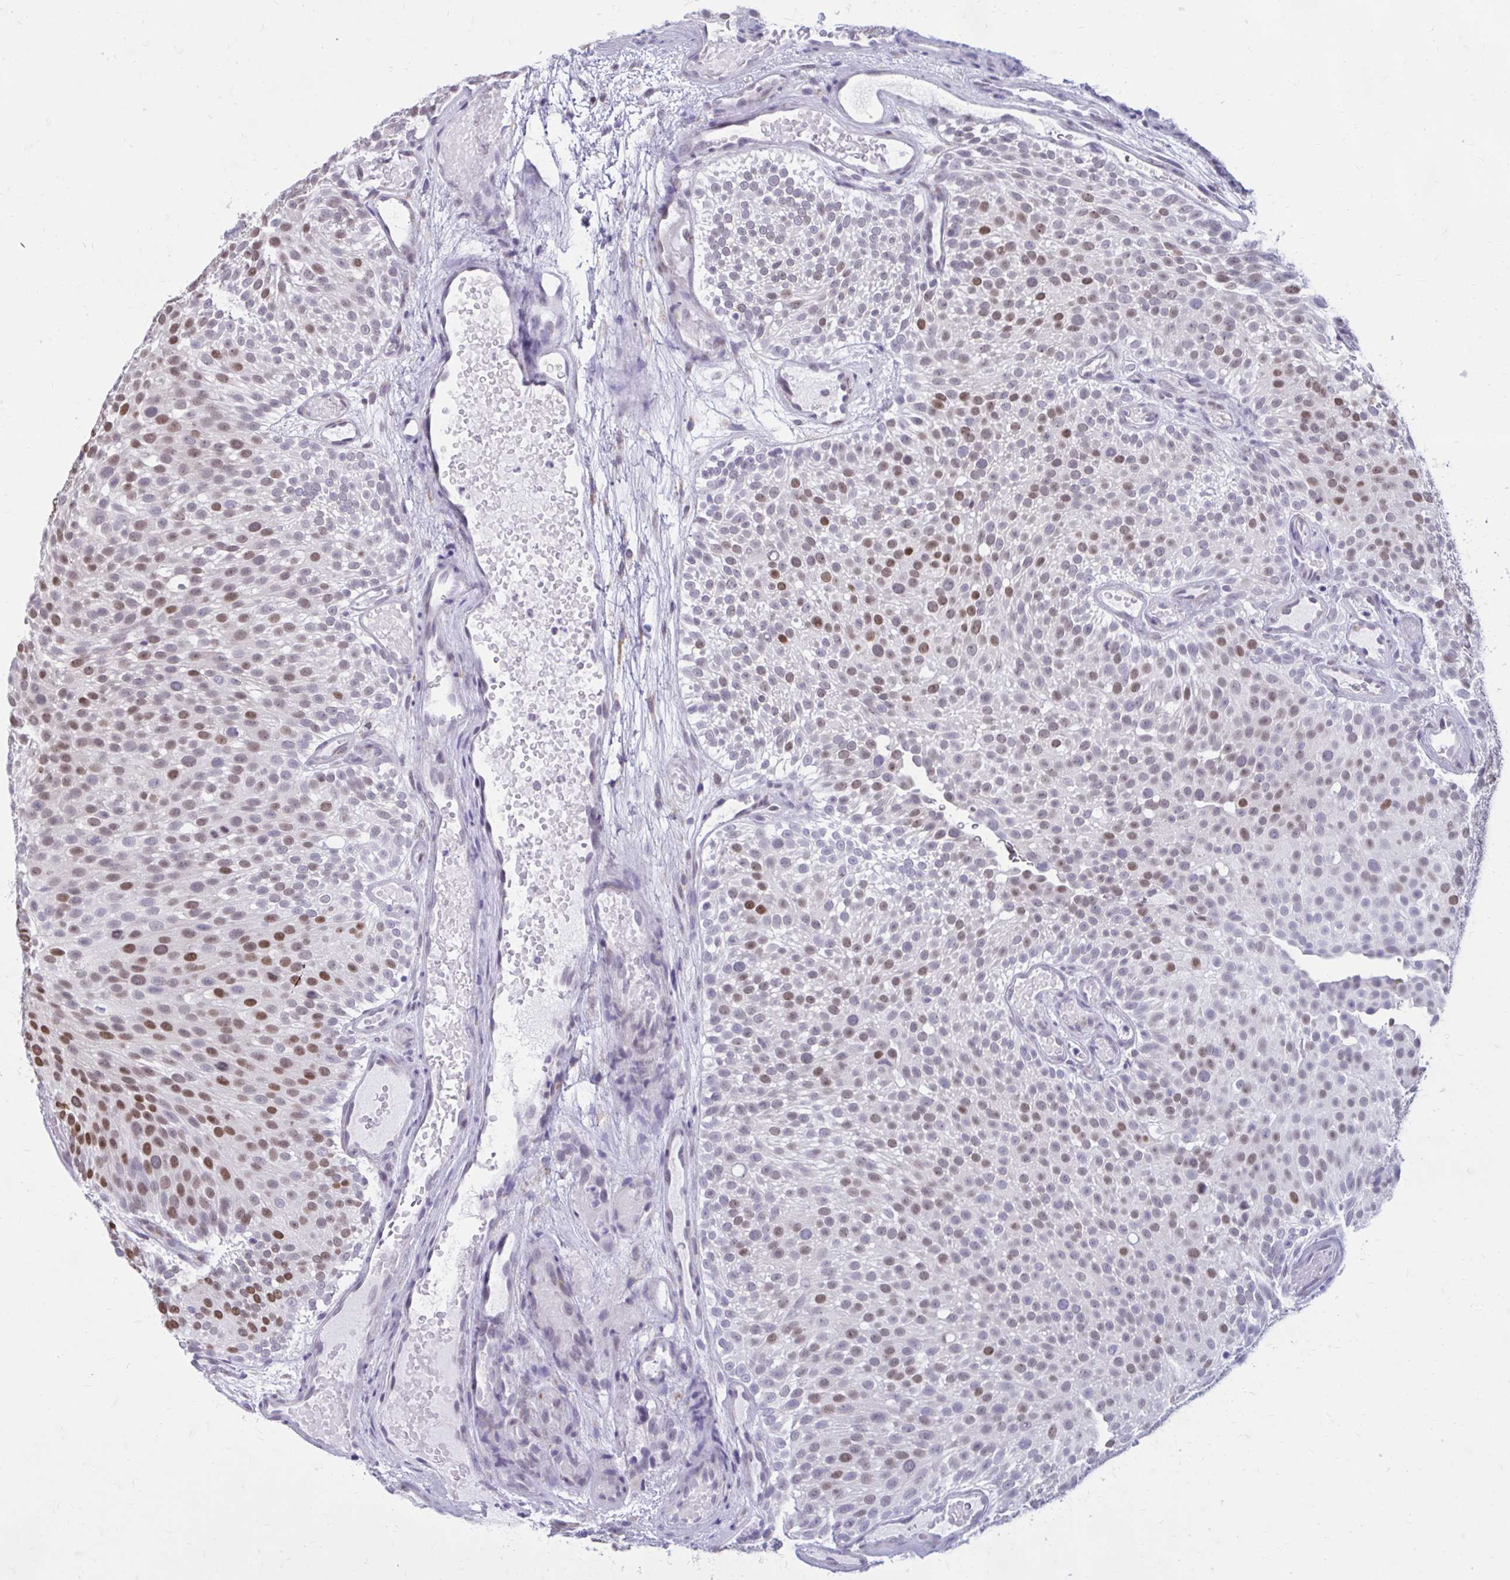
{"staining": {"intensity": "moderate", "quantity": "25%-75%", "location": "nuclear"}, "tissue": "urothelial cancer", "cell_type": "Tumor cells", "image_type": "cancer", "snomed": [{"axis": "morphology", "description": "Urothelial carcinoma, Low grade"}, {"axis": "topography", "description": "Urinary bladder"}], "caption": "Brown immunohistochemical staining in human low-grade urothelial carcinoma demonstrates moderate nuclear staining in about 25%-75% of tumor cells.", "gene": "PROSER1", "patient": {"sex": "male", "age": 78}}